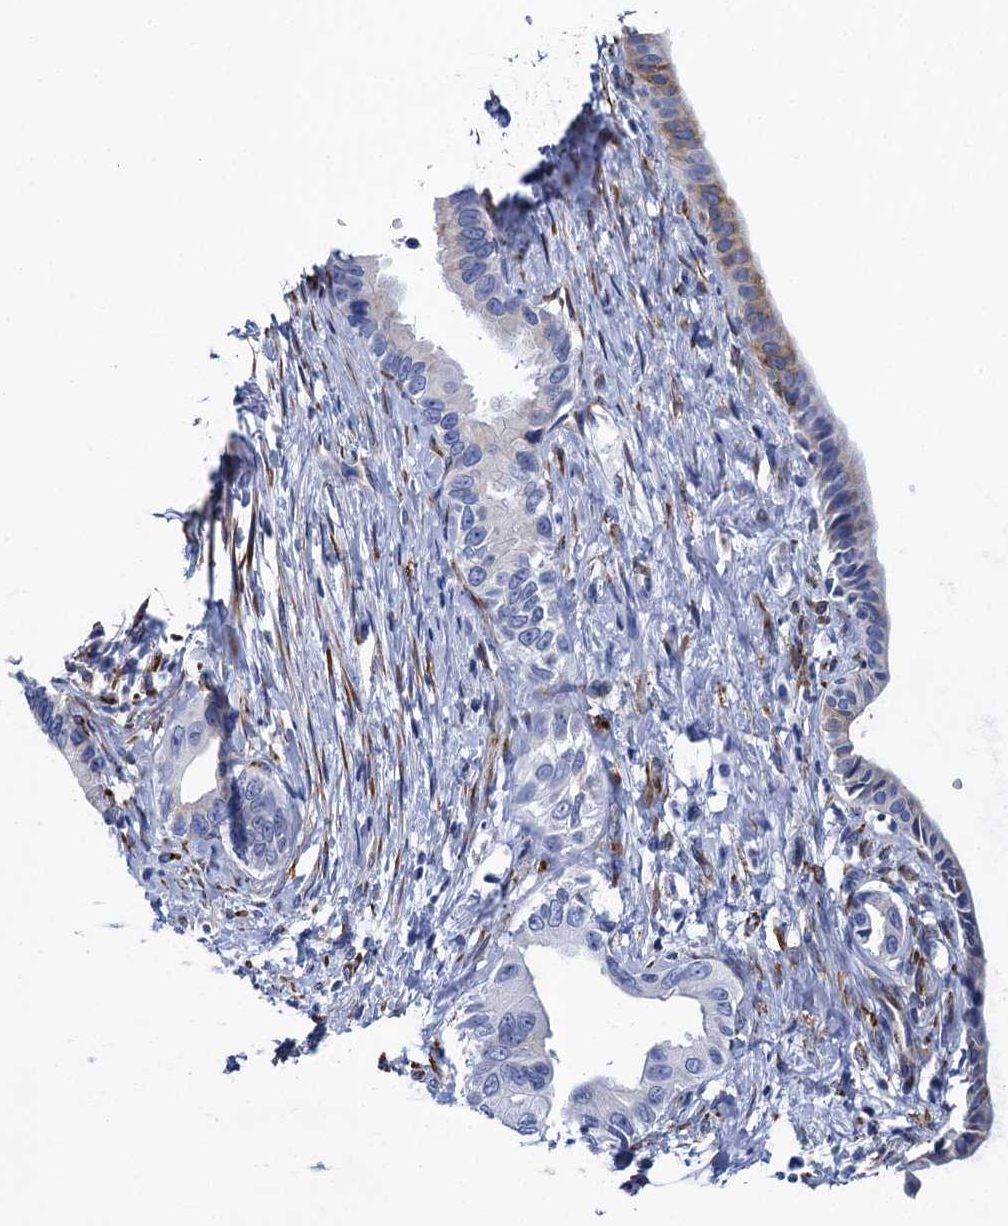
{"staining": {"intensity": "weak", "quantity": "<25%", "location": "cytoplasmic/membranous"}, "tissue": "pancreatic cancer", "cell_type": "Tumor cells", "image_type": "cancer", "snomed": [{"axis": "morphology", "description": "Adenocarcinoma, NOS"}, {"axis": "topography", "description": "Pancreas"}], "caption": "Tumor cells are negative for protein expression in human adenocarcinoma (pancreatic).", "gene": "POGLUT3", "patient": {"sex": "female", "age": 55}}